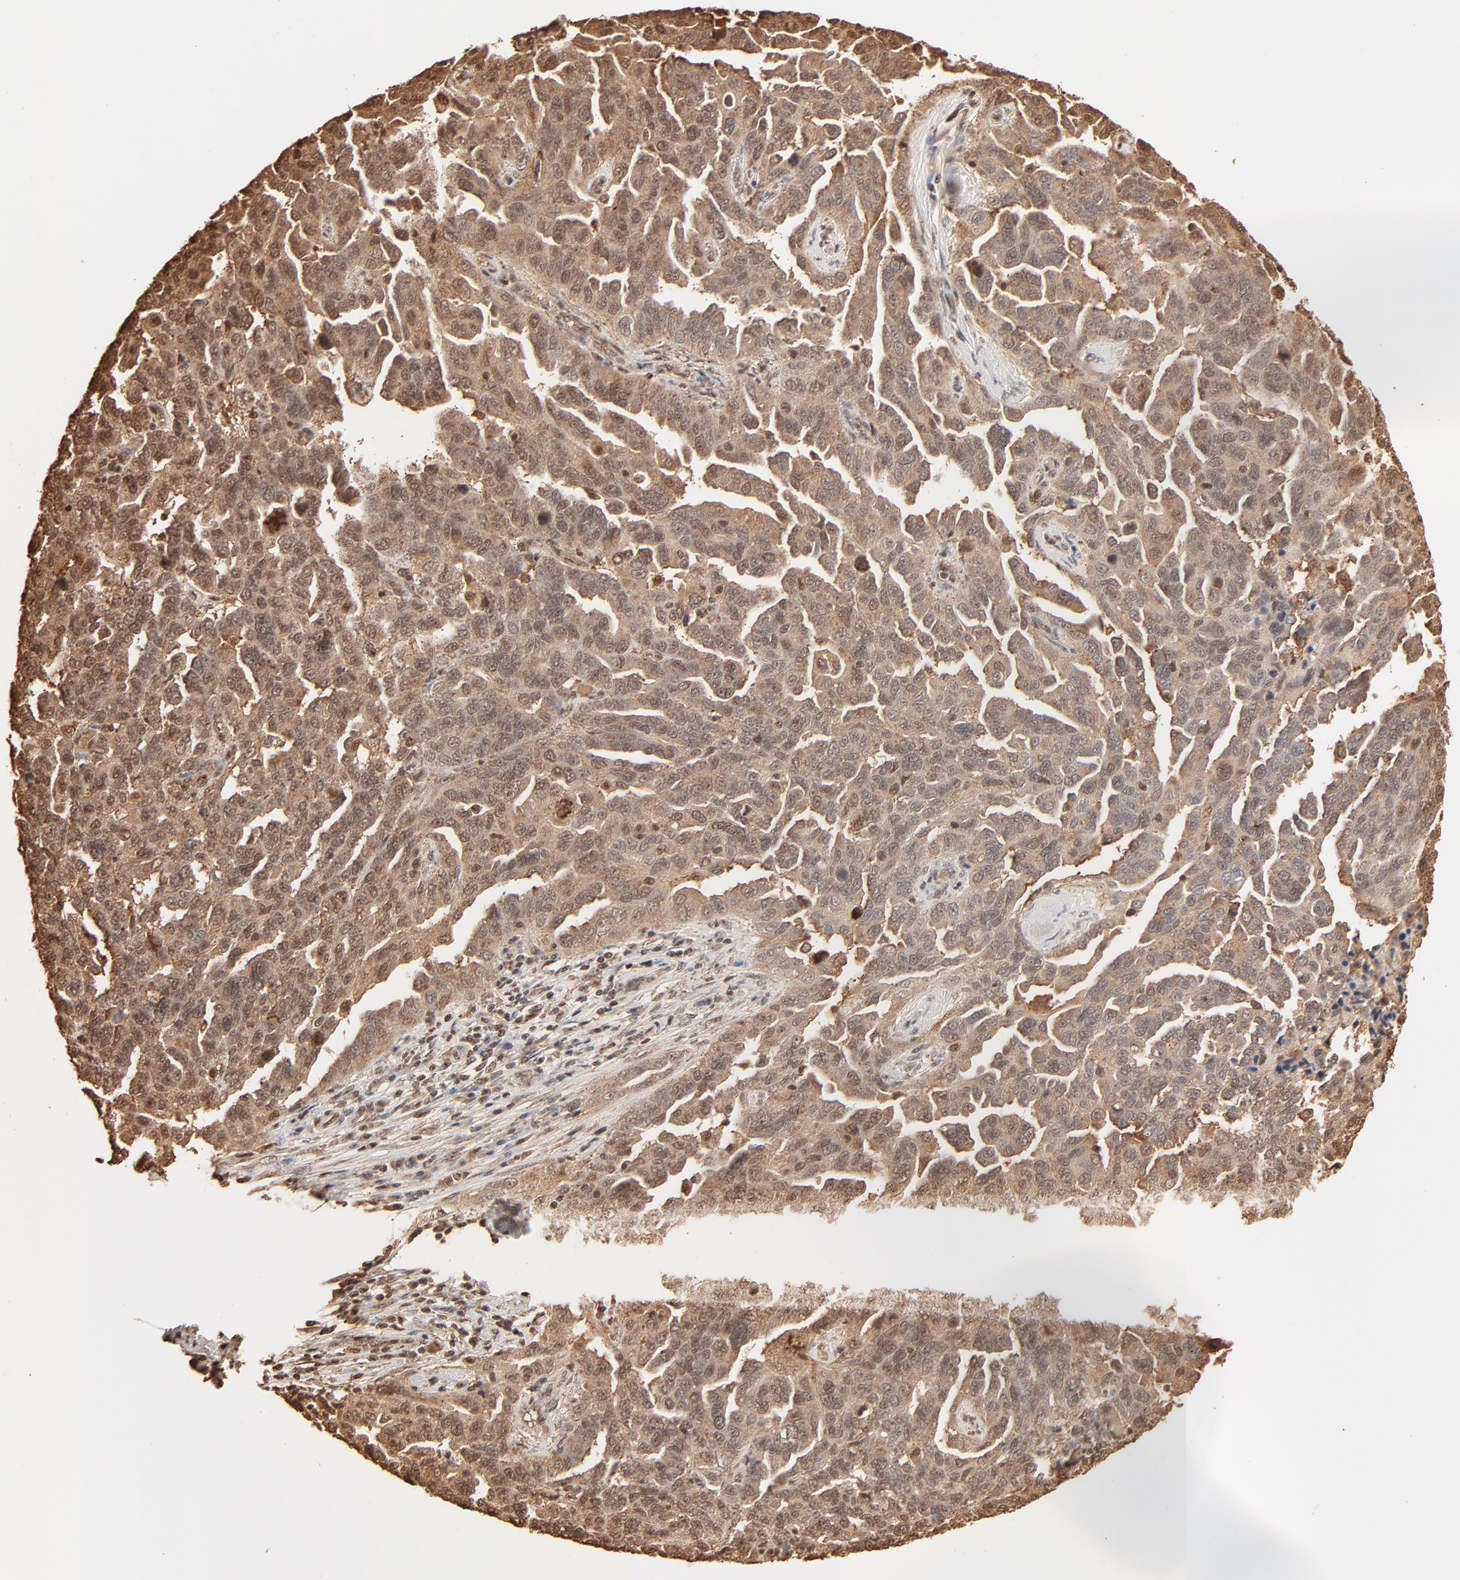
{"staining": {"intensity": "strong", "quantity": ">75%", "location": "cytoplasmic/membranous"}, "tissue": "ovarian cancer", "cell_type": "Tumor cells", "image_type": "cancer", "snomed": [{"axis": "morphology", "description": "Cystadenocarcinoma, serous, NOS"}, {"axis": "topography", "description": "Ovary"}], "caption": "Ovarian cancer (serous cystadenocarcinoma) stained with a brown dye demonstrates strong cytoplasmic/membranous positive positivity in approximately >75% of tumor cells.", "gene": "FAM50A", "patient": {"sex": "female", "age": 64}}